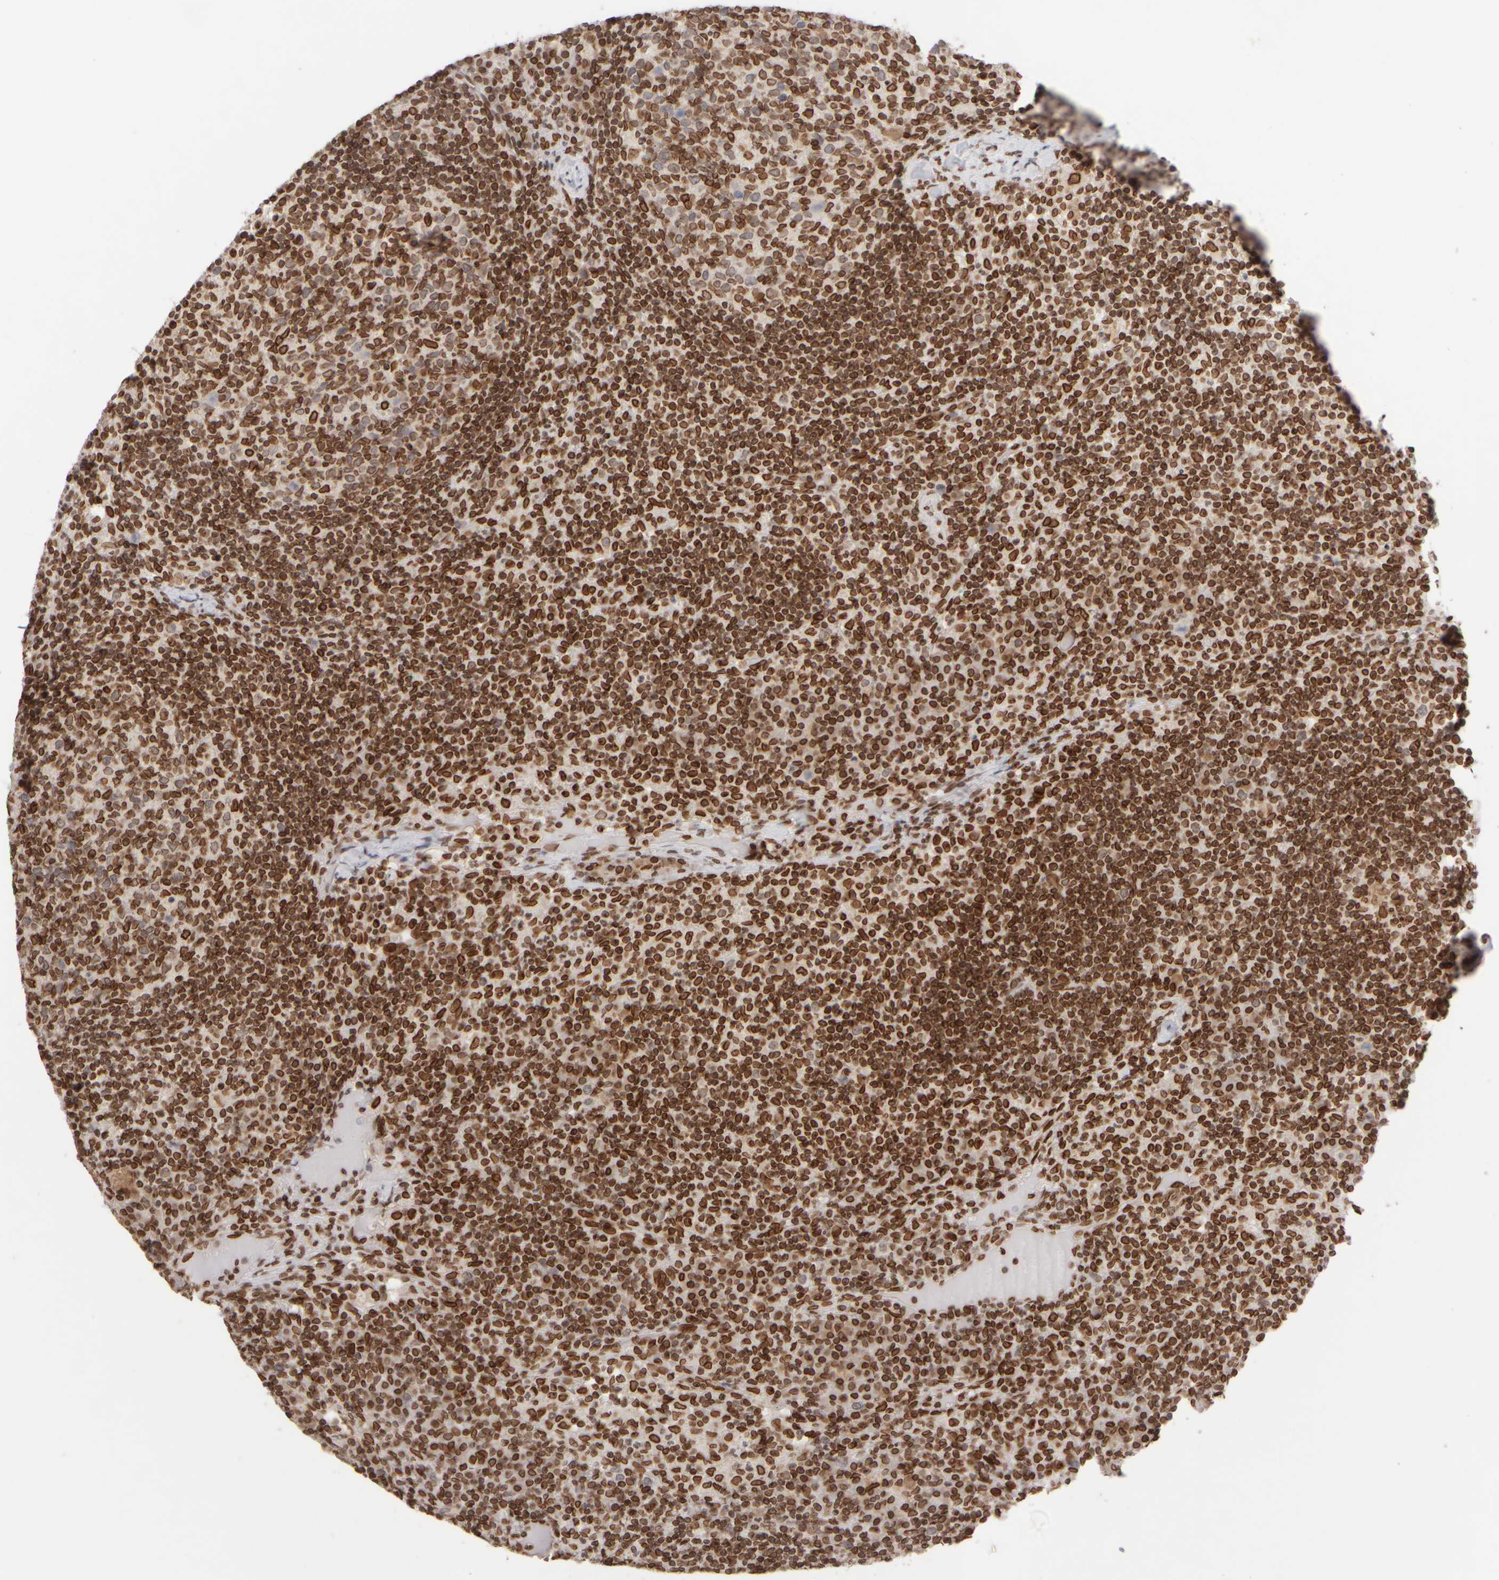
{"staining": {"intensity": "strong", "quantity": ">75%", "location": "cytoplasmic/membranous,nuclear"}, "tissue": "lymph node", "cell_type": "Germinal center cells", "image_type": "normal", "snomed": [{"axis": "morphology", "description": "Normal tissue, NOS"}, {"axis": "morphology", "description": "Inflammation, NOS"}, {"axis": "topography", "description": "Lymph node"}], "caption": "Germinal center cells display high levels of strong cytoplasmic/membranous,nuclear staining in approximately >75% of cells in unremarkable lymph node.", "gene": "ZC3HC1", "patient": {"sex": "male", "age": 55}}